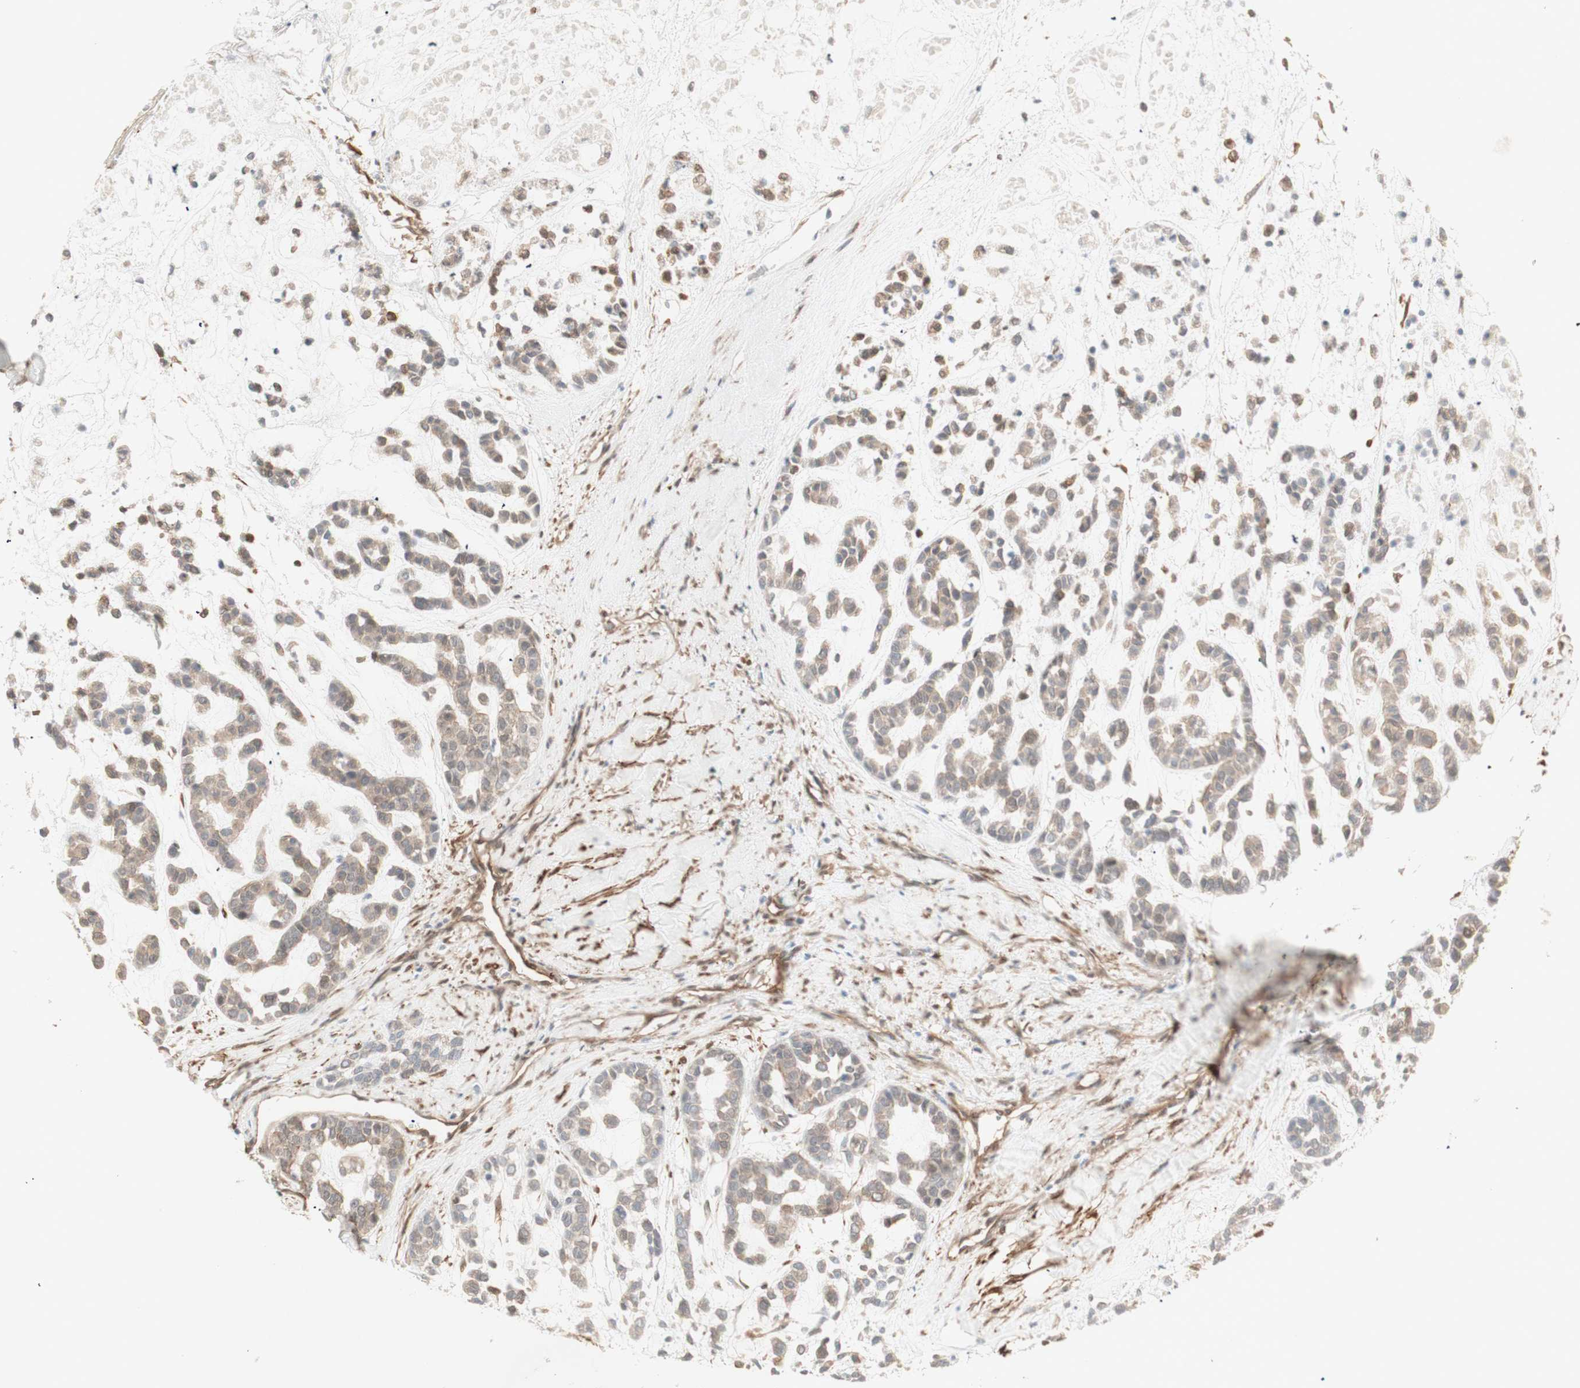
{"staining": {"intensity": "moderate", "quantity": ">75%", "location": "cytoplasmic/membranous"}, "tissue": "head and neck cancer", "cell_type": "Tumor cells", "image_type": "cancer", "snomed": [{"axis": "morphology", "description": "Adenocarcinoma, NOS"}, {"axis": "morphology", "description": "Adenoma, NOS"}, {"axis": "topography", "description": "Head-Neck"}], "caption": "Tumor cells reveal moderate cytoplasmic/membranous positivity in about >75% of cells in head and neck cancer (adenoma). Using DAB (brown) and hematoxylin (blue) stains, captured at high magnification using brightfield microscopy.", "gene": "CNN3", "patient": {"sex": "female", "age": 55}}